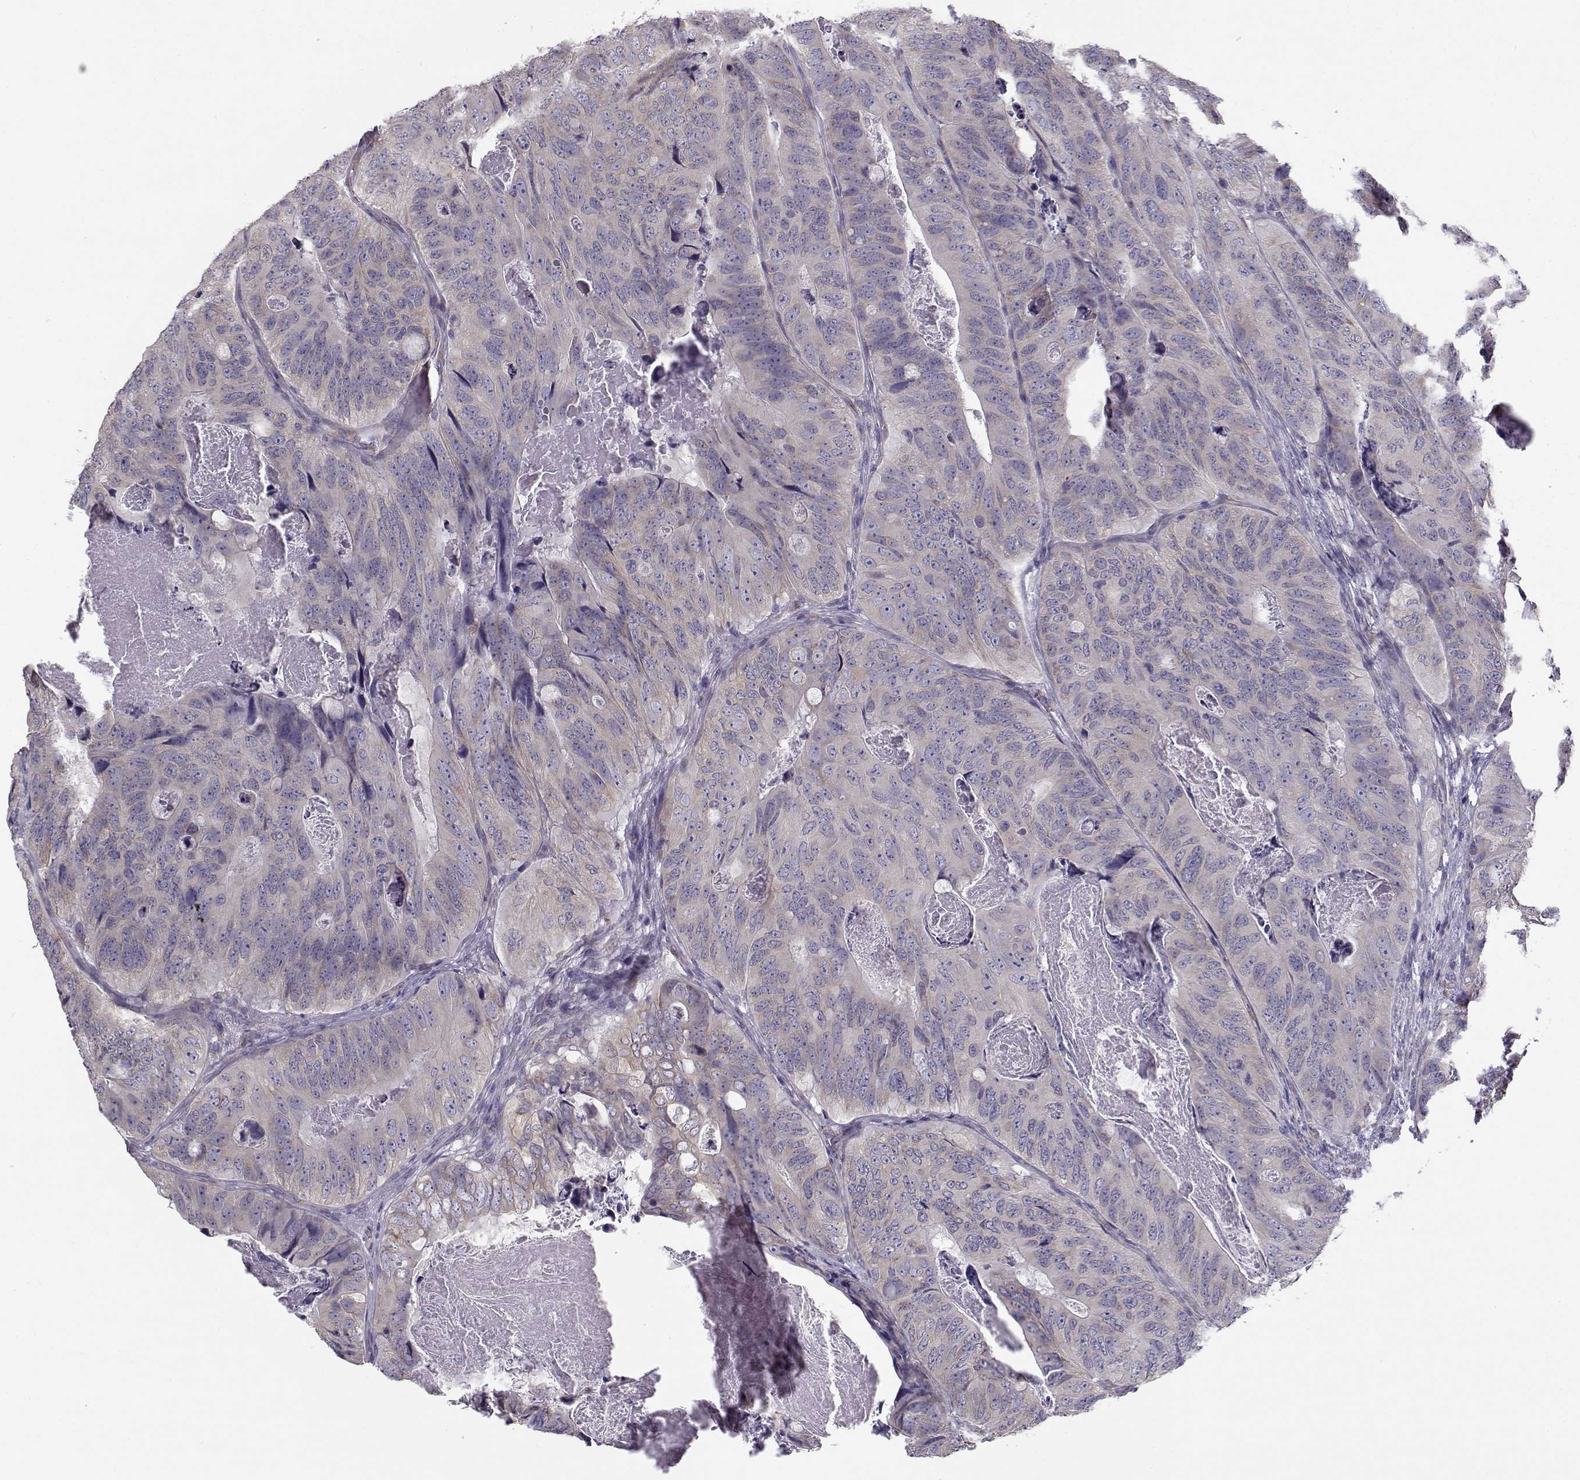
{"staining": {"intensity": "weak", "quantity": "<25%", "location": "cytoplasmic/membranous"}, "tissue": "colorectal cancer", "cell_type": "Tumor cells", "image_type": "cancer", "snomed": [{"axis": "morphology", "description": "Adenocarcinoma, NOS"}, {"axis": "topography", "description": "Colon"}], "caption": "Human colorectal cancer (adenocarcinoma) stained for a protein using IHC demonstrates no staining in tumor cells.", "gene": "BEND6", "patient": {"sex": "male", "age": 79}}